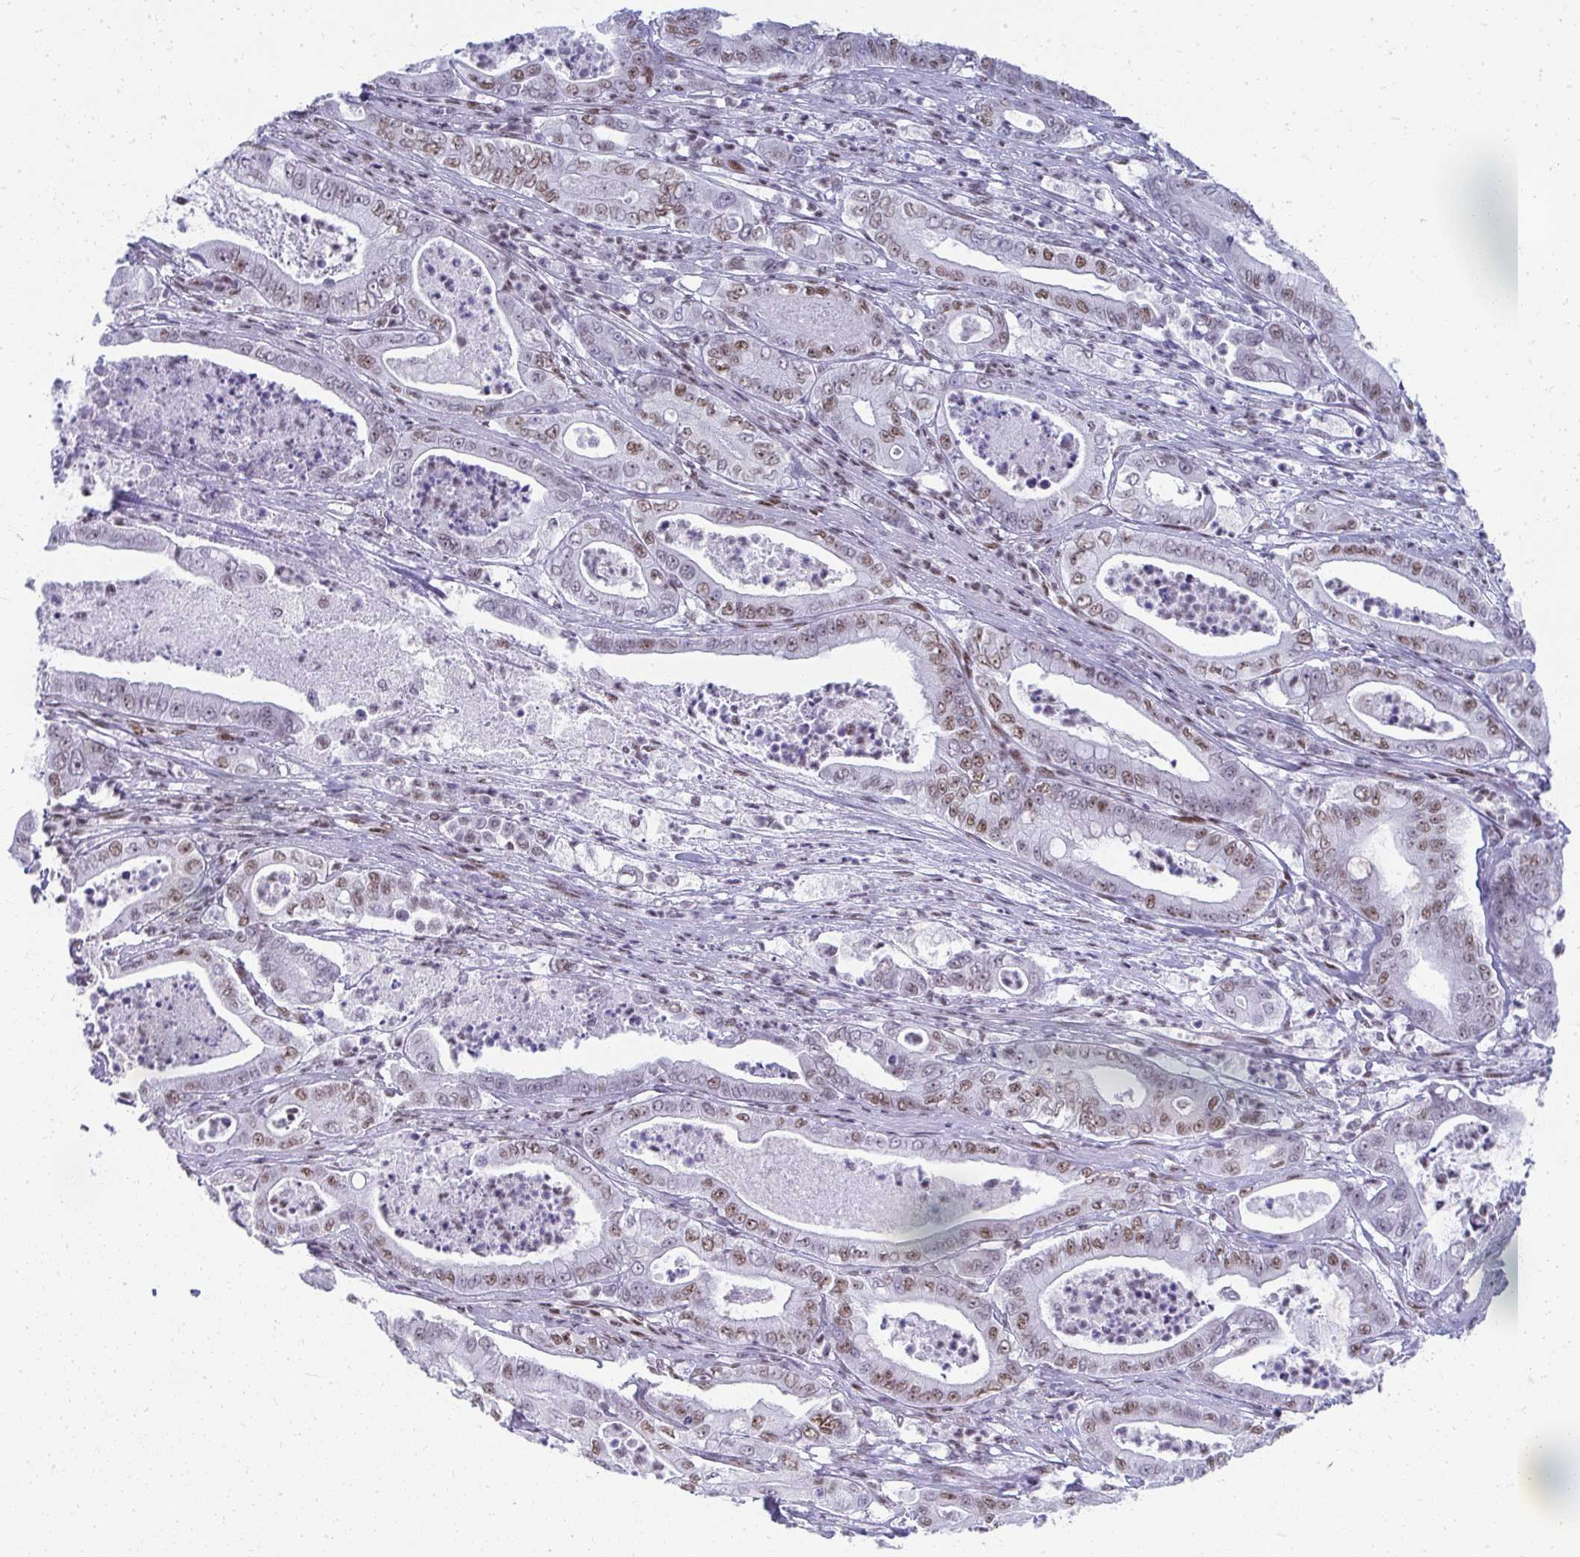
{"staining": {"intensity": "weak", "quantity": "25%-75%", "location": "nuclear"}, "tissue": "pancreatic cancer", "cell_type": "Tumor cells", "image_type": "cancer", "snomed": [{"axis": "morphology", "description": "Adenocarcinoma, NOS"}, {"axis": "topography", "description": "Pancreas"}], "caption": "Immunohistochemistry histopathology image of neoplastic tissue: pancreatic cancer stained using immunohistochemistry reveals low levels of weak protein expression localized specifically in the nuclear of tumor cells, appearing as a nuclear brown color.", "gene": "CREBBP", "patient": {"sex": "male", "age": 71}}